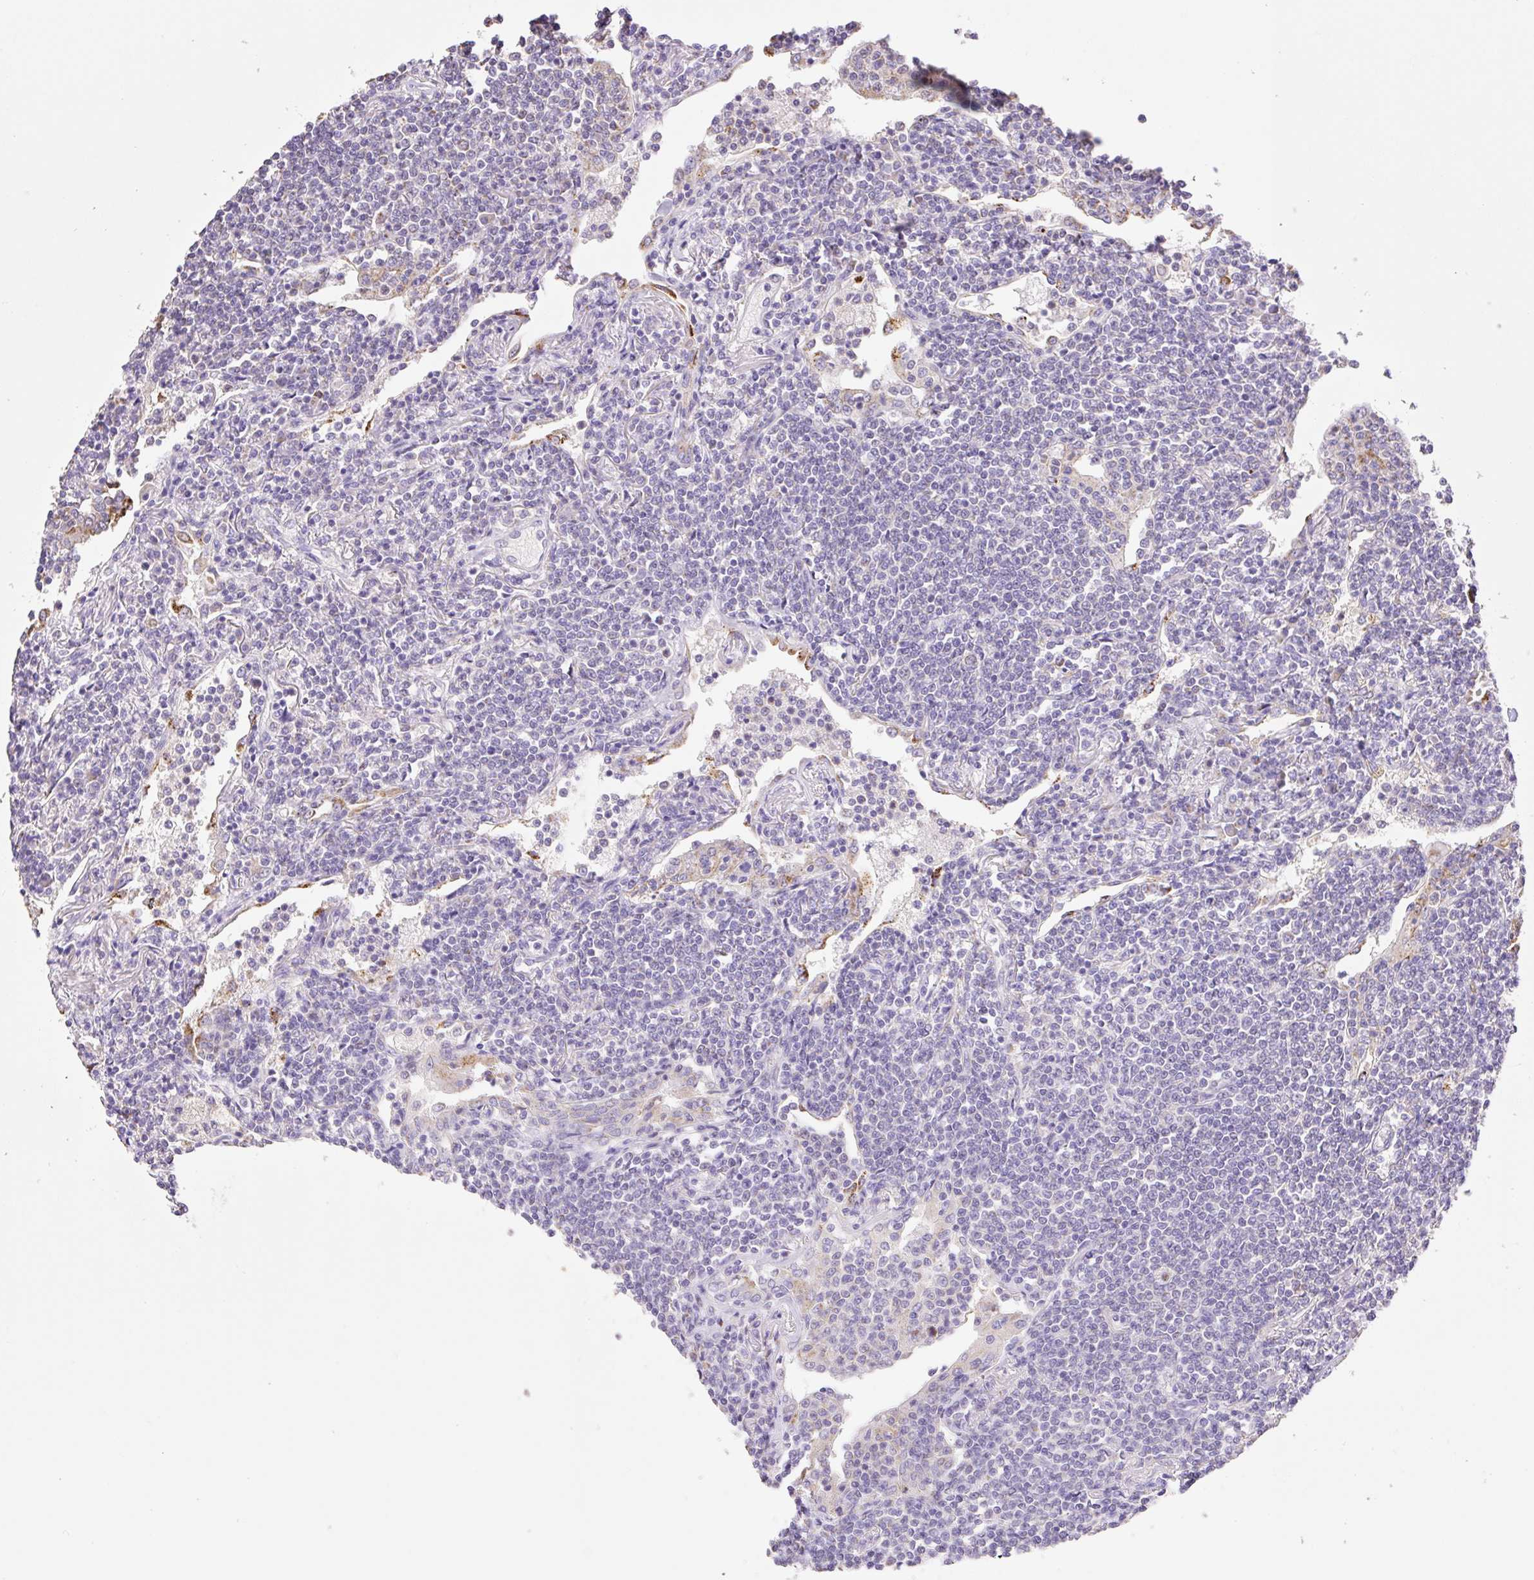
{"staining": {"intensity": "negative", "quantity": "none", "location": "none"}, "tissue": "lymphoma", "cell_type": "Tumor cells", "image_type": "cancer", "snomed": [{"axis": "morphology", "description": "Malignant lymphoma, non-Hodgkin's type, Low grade"}, {"axis": "topography", "description": "Lung"}], "caption": "There is no significant expression in tumor cells of lymphoma.", "gene": "COPZ2", "patient": {"sex": "female", "age": 71}}